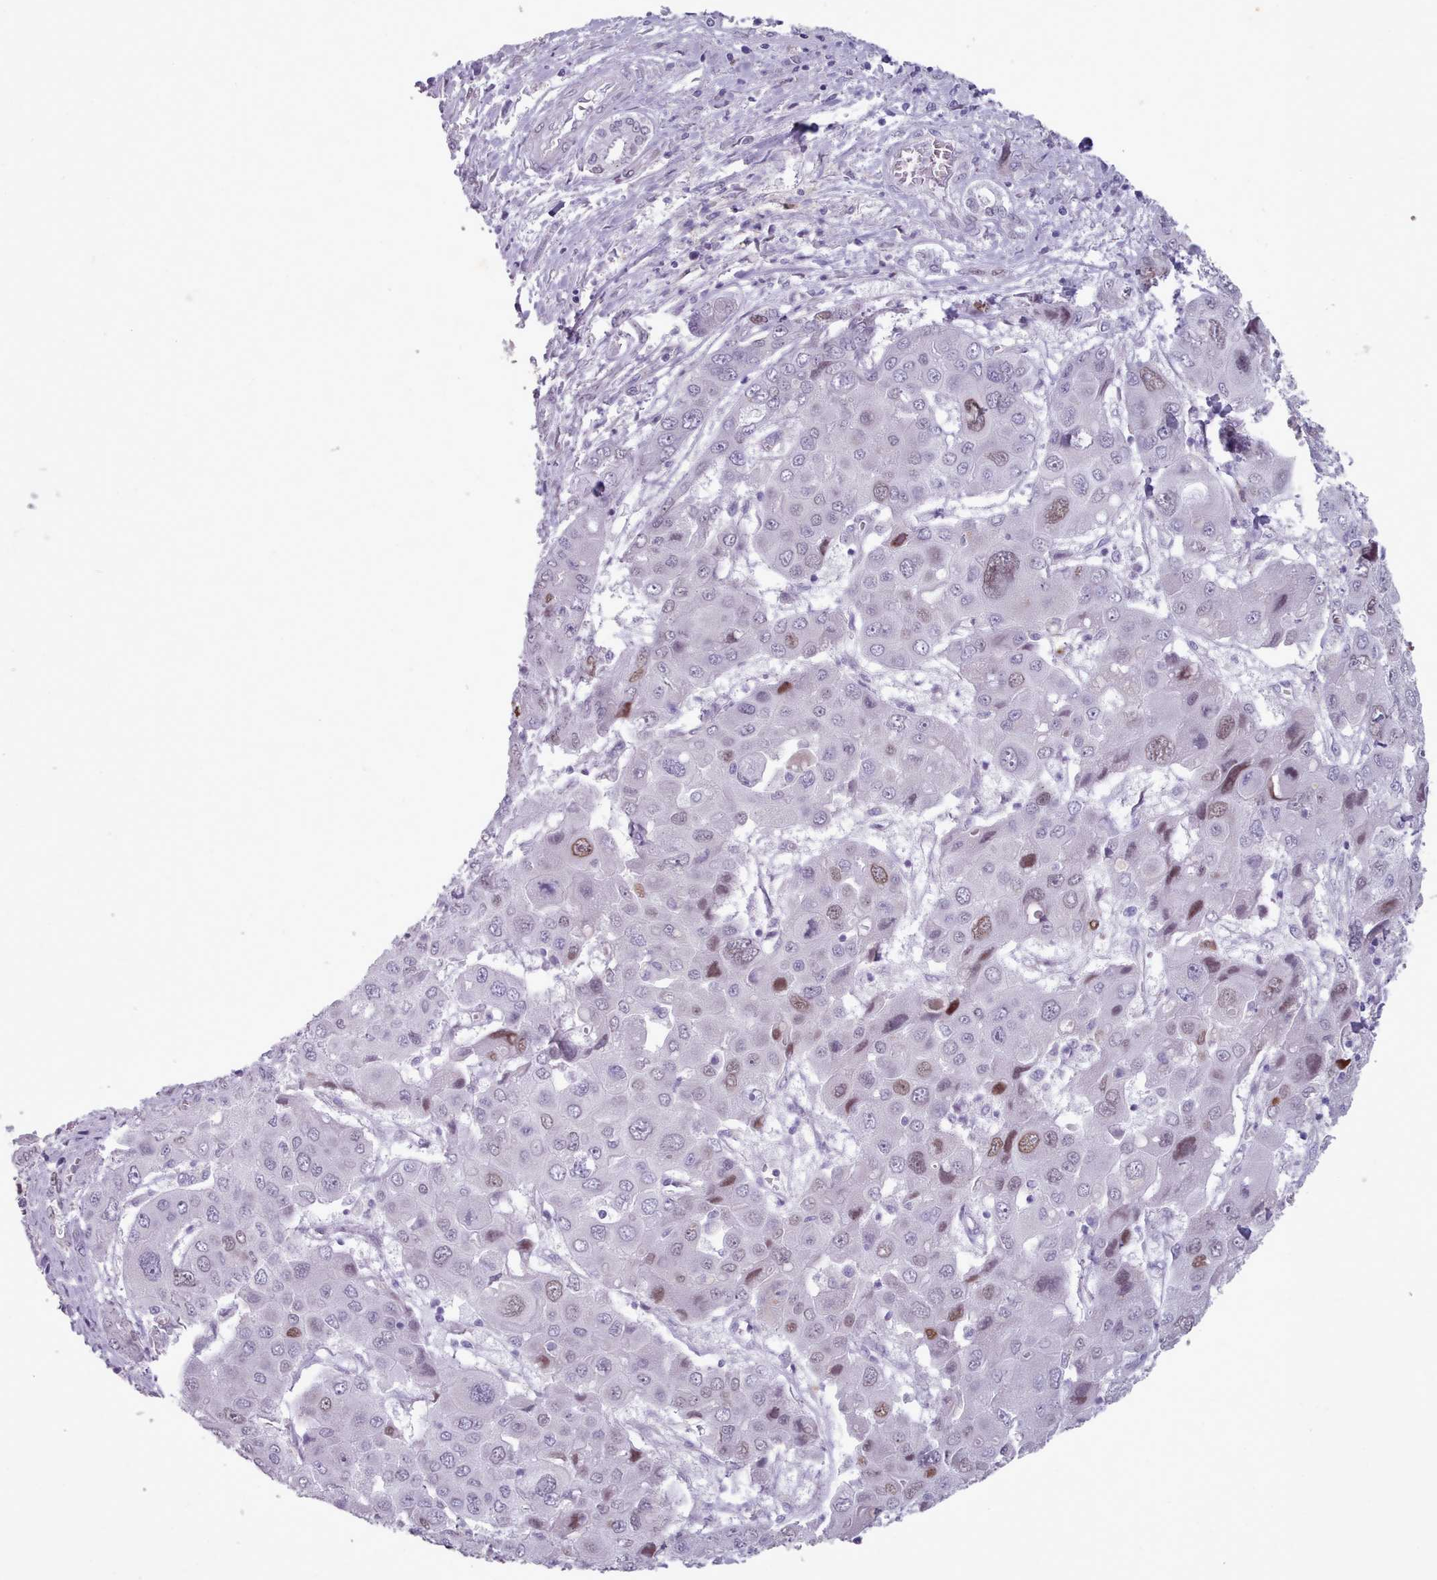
{"staining": {"intensity": "moderate", "quantity": "<25%", "location": "nuclear"}, "tissue": "liver cancer", "cell_type": "Tumor cells", "image_type": "cancer", "snomed": [{"axis": "morphology", "description": "Cholangiocarcinoma"}, {"axis": "topography", "description": "Liver"}], "caption": "This is a micrograph of IHC staining of cholangiocarcinoma (liver), which shows moderate staining in the nuclear of tumor cells.", "gene": "KCNT2", "patient": {"sex": "male", "age": 67}}